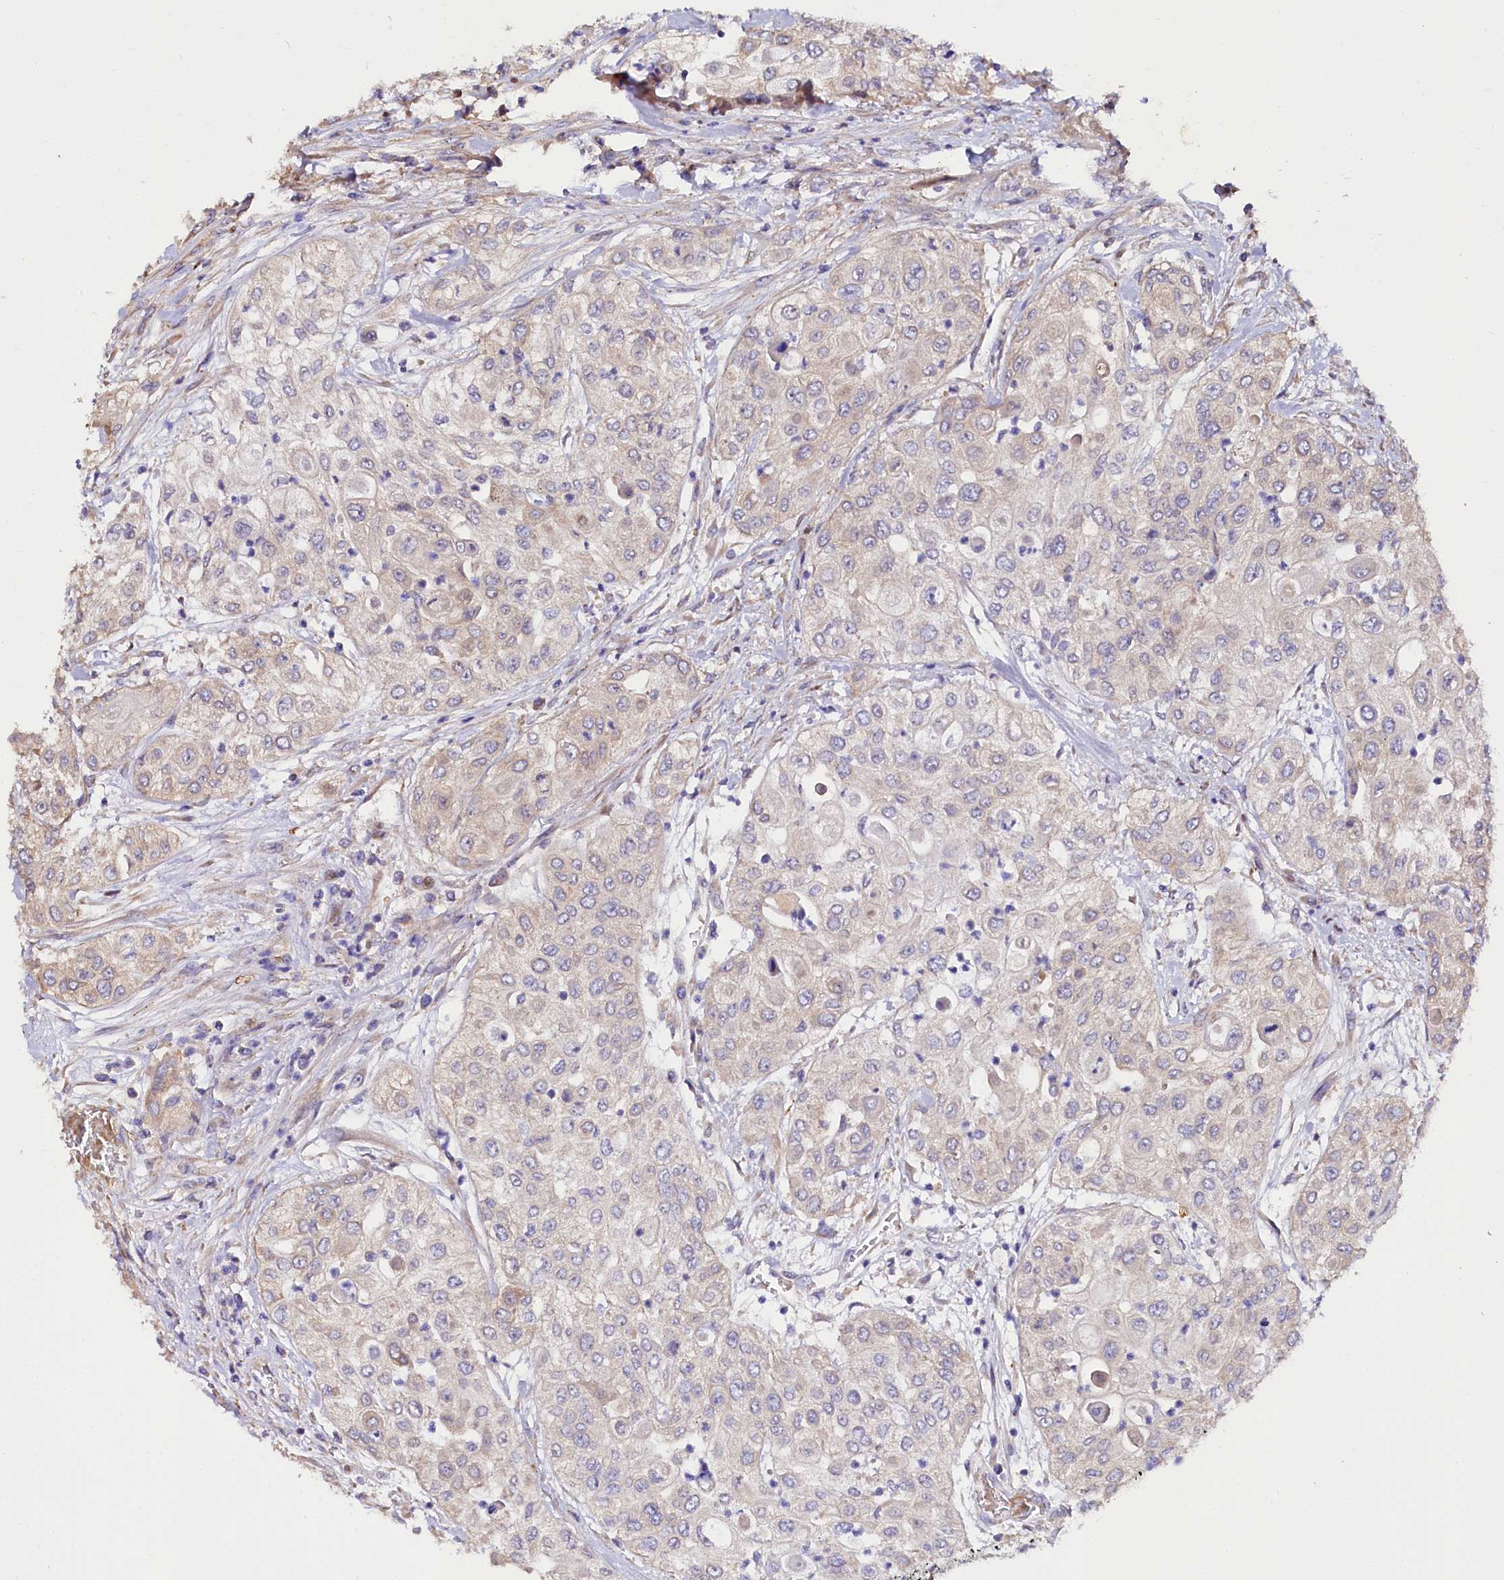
{"staining": {"intensity": "weak", "quantity": "<25%", "location": "cytoplasmic/membranous"}, "tissue": "urothelial cancer", "cell_type": "Tumor cells", "image_type": "cancer", "snomed": [{"axis": "morphology", "description": "Urothelial carcinoma, High grade"}, {"axis": "topography", "description": "Urinary bladder"}], "caption": "The histopathology image displays no significant expression in tumor cells of urothelial cancer.", "gene": "PDZRN3", "patient": {"sex": "female", "age": 79}}